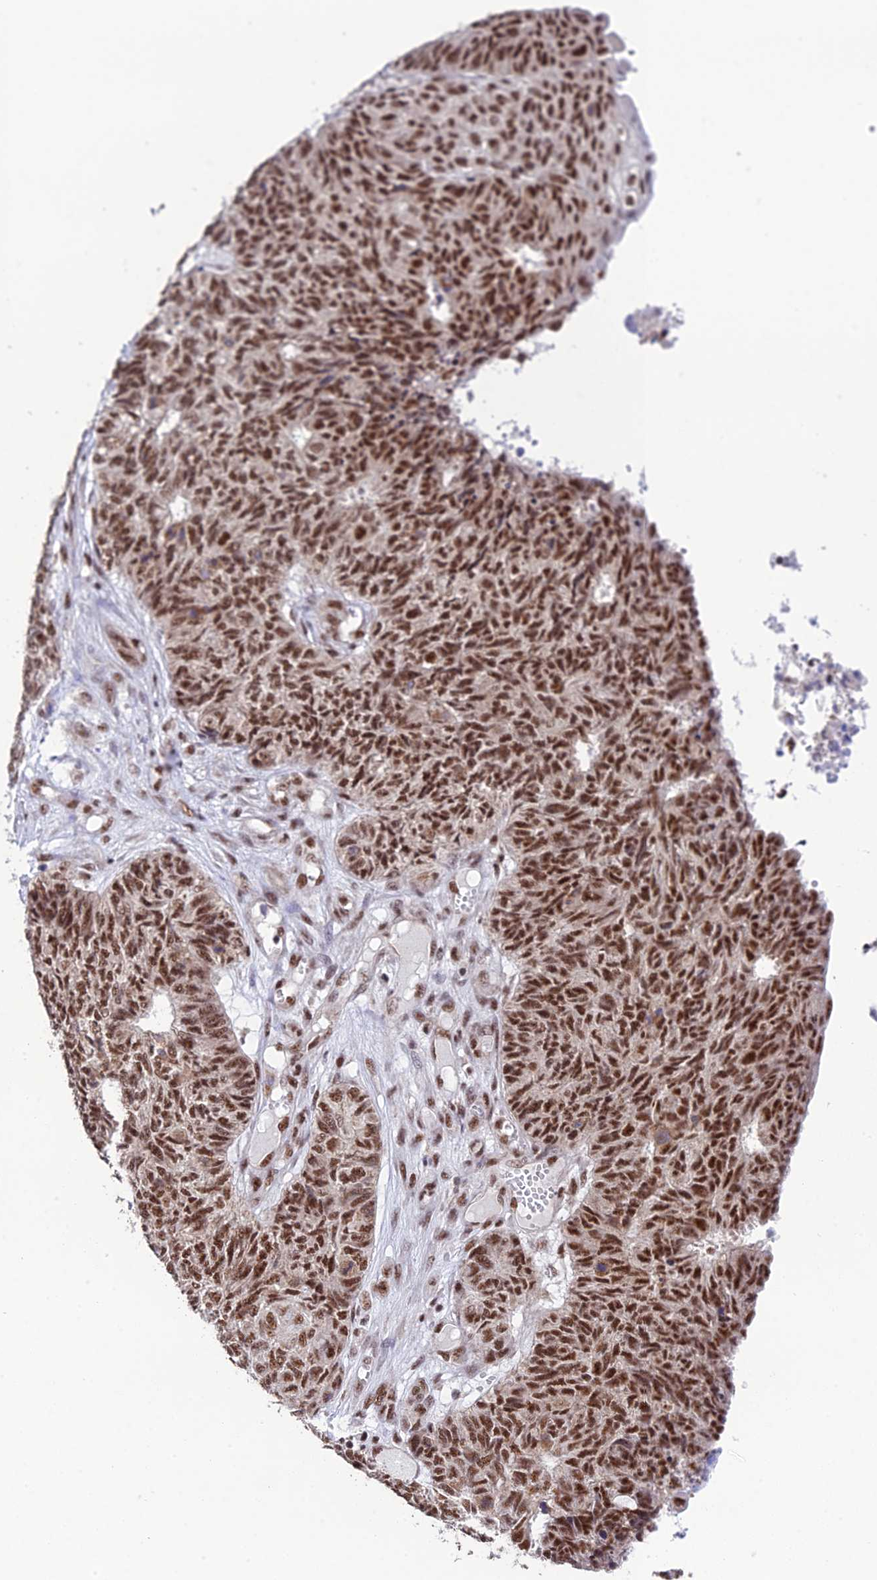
{"staining": {"intensity": "moderate", "quantity": ">75%", "location": "nuclear"}, "tissue": "endometrial cancer", "cell_type": "Tumor cells", "image_type": "cancer", "snomed": [{"axis": "morphology", "description": "Adenocarcinoma, NOS"}, {"axis": "topography", "description": "Endometrium"}], "caption": "Immunohistochemistry (IHC) histopathology image of human adenocarcinoma (endometrial) stained for a protein (brown), which displays medium levels of moderate nuclear positivity in about >75% of tumor cells.", "gene": "THOC7", "patient": {"sex": "female", "age": 32}}